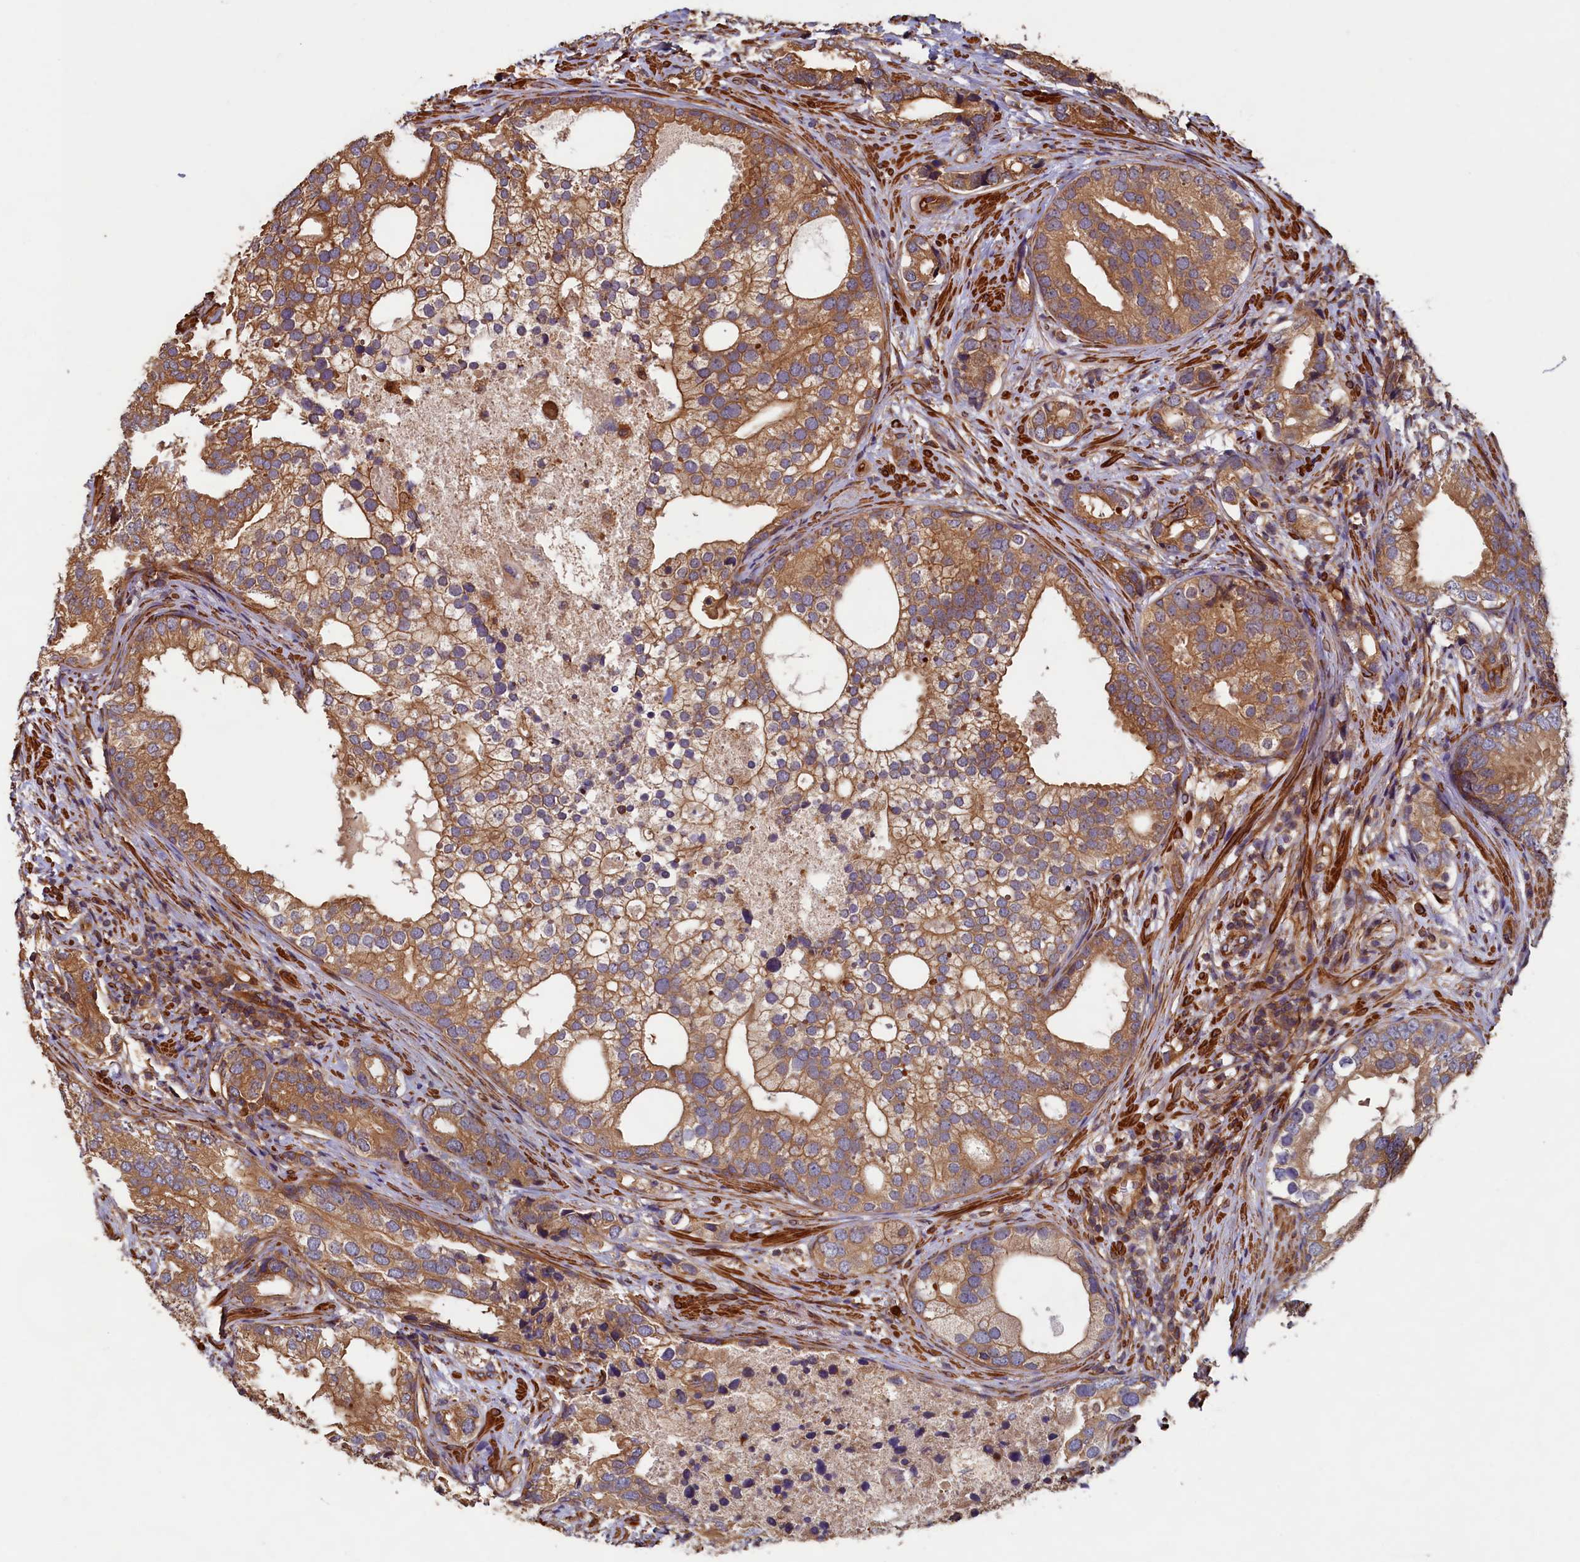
{"staining": {"intensity": "moderate", "quantity": ">75%", "location": "cytoplasmic/membranous"}, "tissue": "prostate cancer", "cell_type": "Tumor cells", "image_type": "cancer", "snomed": [{"axis": "morphology", "description": "Adenocarcinoma, High grade"}, {"axis": "topography", "description": "Prostate"}], "caption": "Moderate cytoplasmic/membranous protein staining is identified in about >75% of tumor cells in prostate cancer.", "gene": "CCDC102B", "patient": {"sex": "male", "age": 75}}